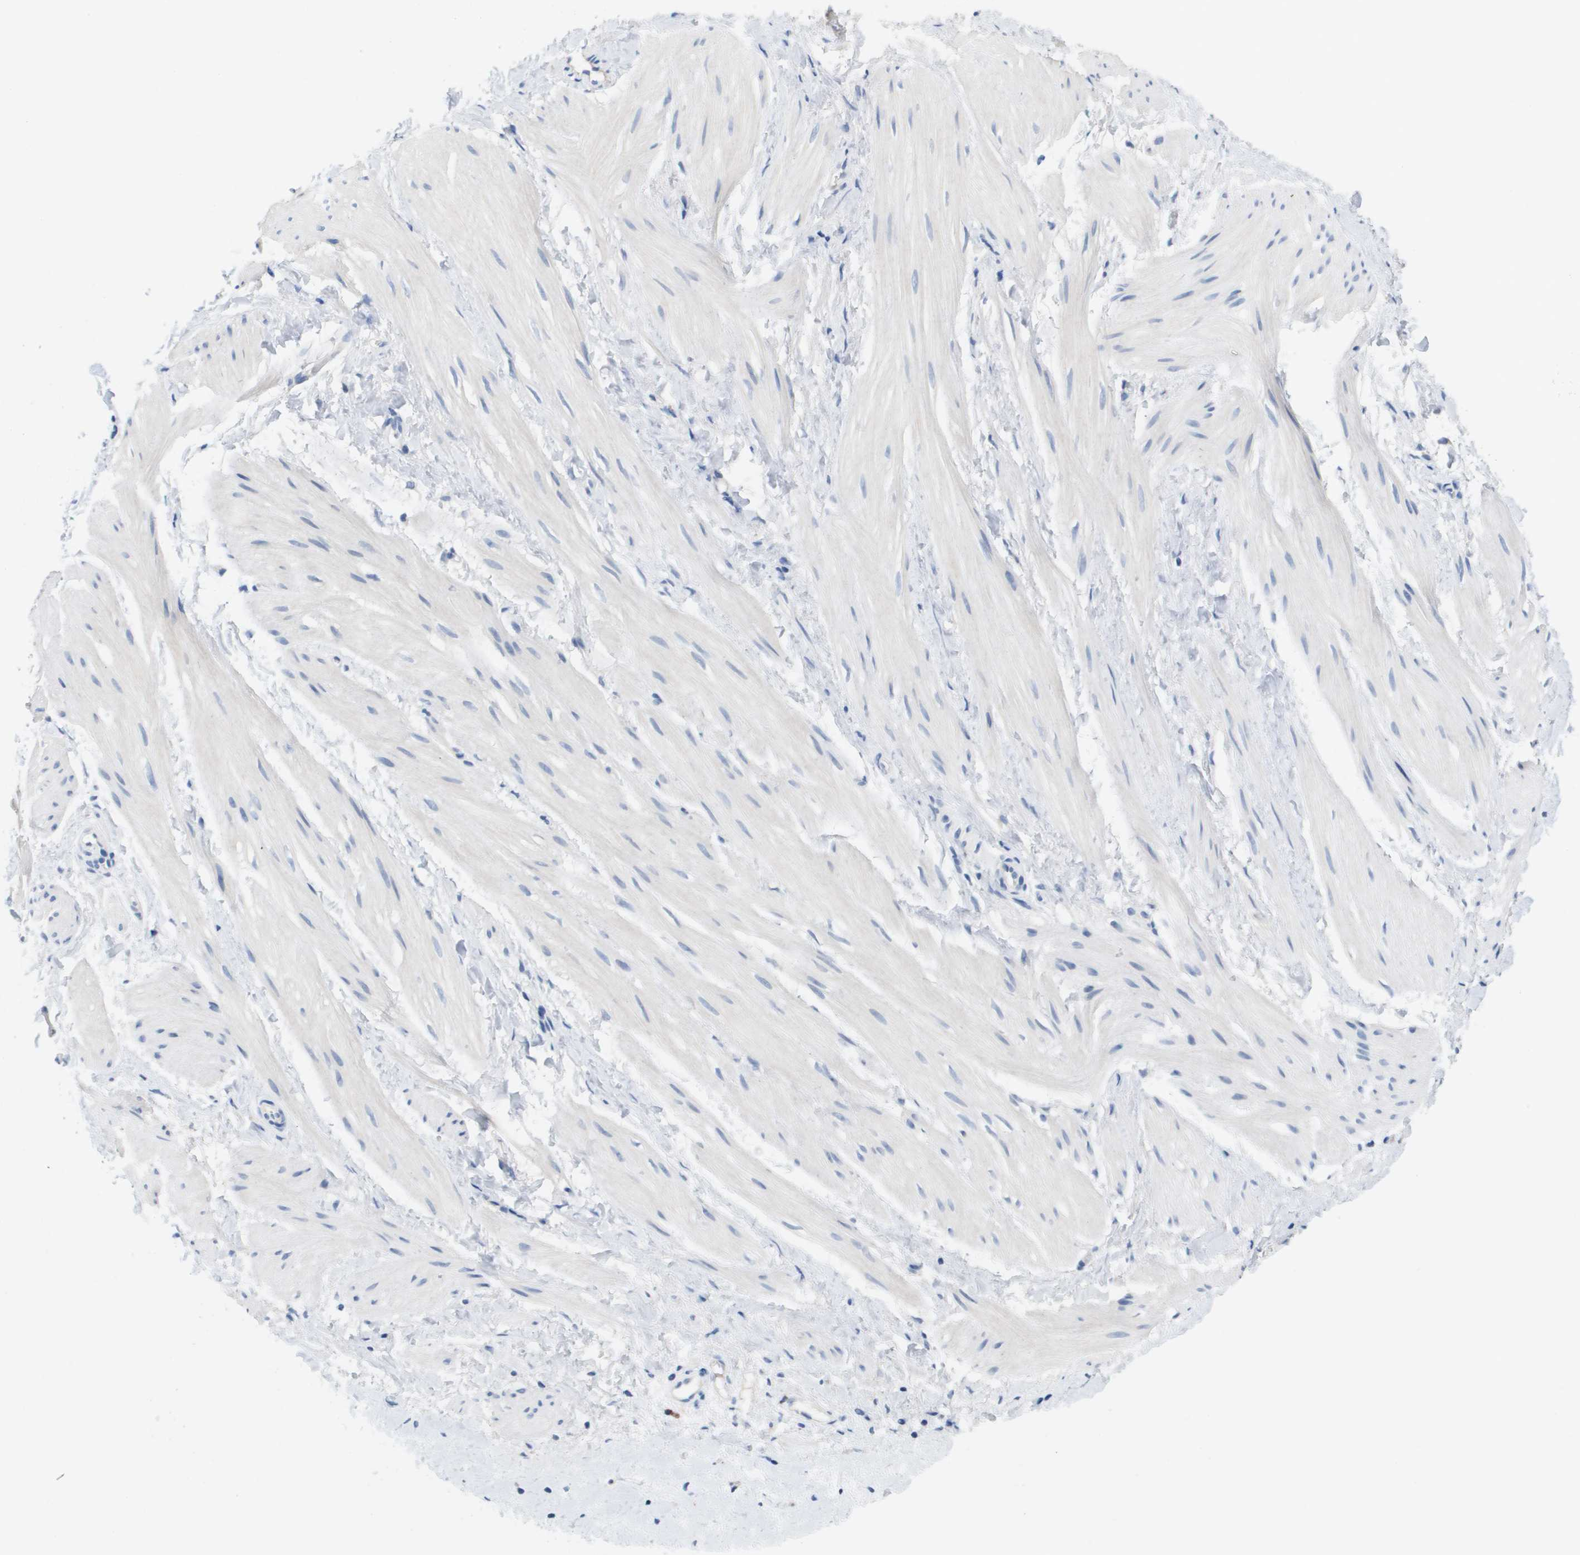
{"staining": {"intensity": "negative", "quantity": "none", "location": "none"}, "tissue": "smooth muscle", "cell_type": "Smooth muscle cells", "image_type": "normal", "snomed": [{"axis": "morphology", "description": "Normal tissue, NOS"}, {"axis": "topography", "description": "Smooth muscle"}], "caption": "Smooth muscle cells are negative for brown protein staining in normal smooth muscle. (Immunohistochemistry (ihc), brightfield microscopy, high magnification).", "gene": "CD3G", "patient": {"sex": "male", "age": 16}}